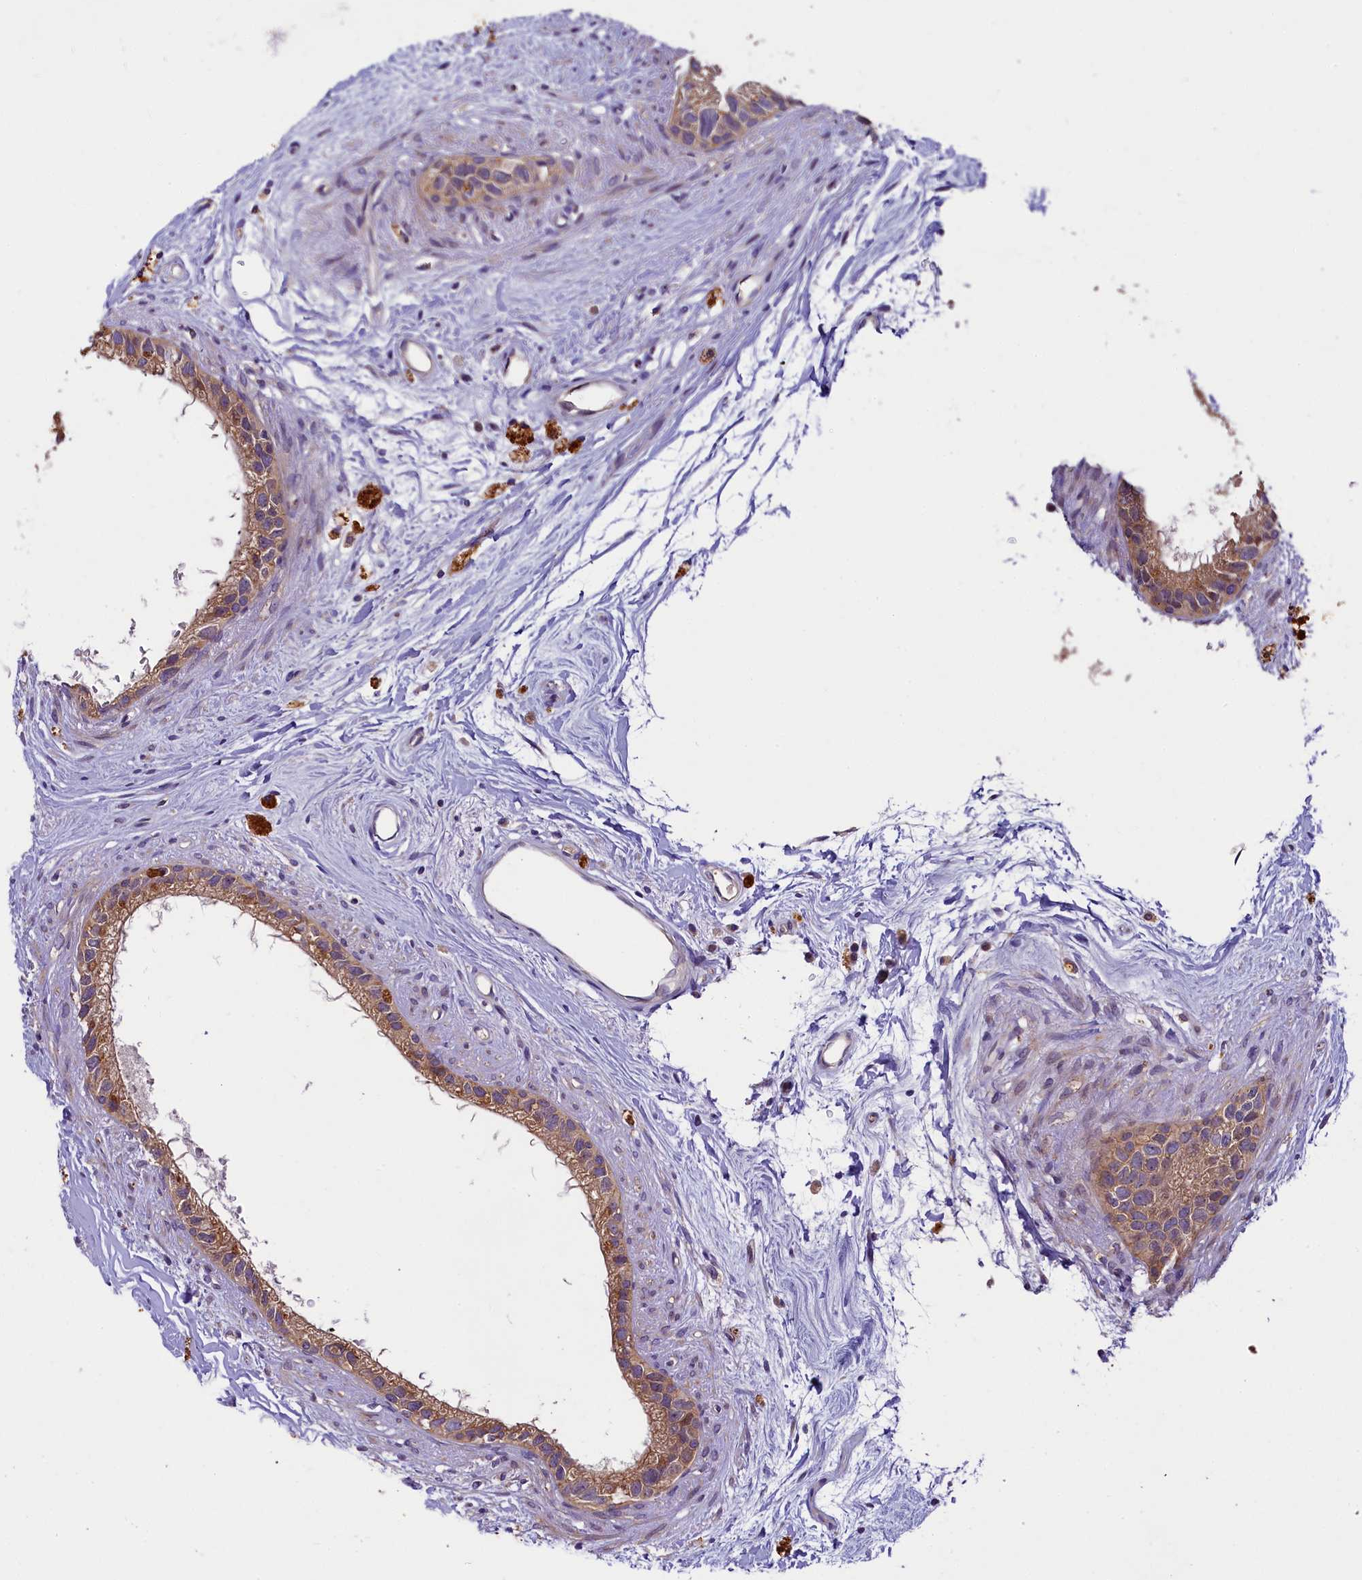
{"staining": {"intensity": "moderate", "quantity": ">75%", "location": "cytoplasmic/membranous"}, "tissue": "epididymis", "cell_type": "Glandular cells", "image_type": "normal", "snomed": [{"axis": "morphology", "description": "Normal tissue, NOS"}, {"axis": "topography", "description": "Epididymis"}], "caption": "Immunohistochemical staining of normal human epididymis reveals moderate cytoplasmic/membranous protein expression in approximately >75% of glandular cells. (IHC, brightfield microscopy, high magnification).", "gene": "UBXN6", "patient": {"sex": "male", "age": 80}}